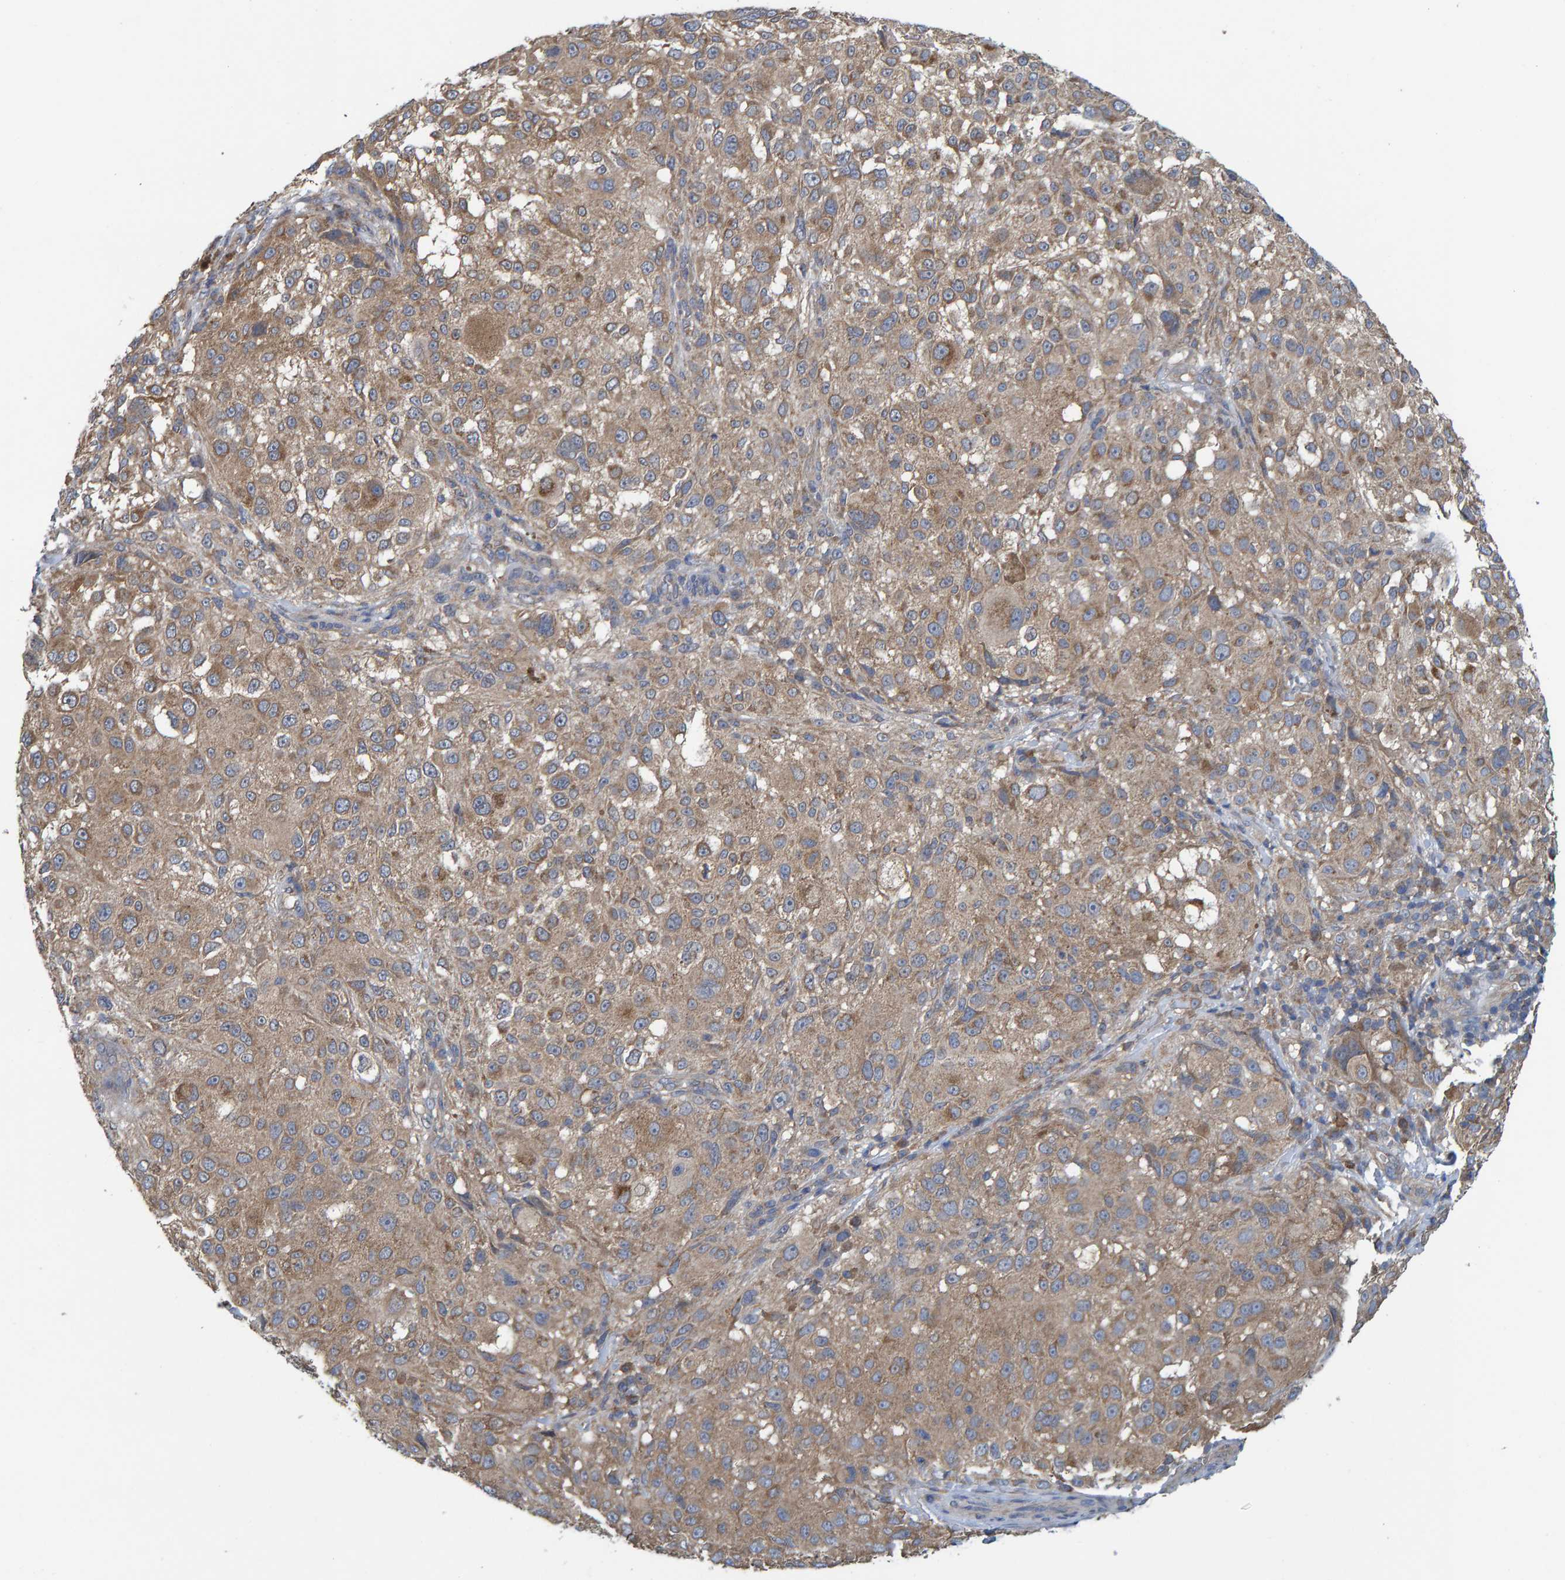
{"staining": {"intensity": "weak", "quantity": ">75%", "location": "cytoplasmic/membranous"}, "tissue": "melanoma", "cell_type": "Tumor cells", "image_type": "cancer", "snomed": [{"axis": "morphology", "description": "Necrosis, NOS"}, {"axis": "morphology", "description": "Malignant melanoma, NOS"}, {"axis": "topography", "description": "Skin"}], "caption": "Immunohistochemistry photomicrograph of neoplastic tissue: malignant melanoma stained using immunohistochemistry demonstrates low levels of weak protein expression localized specifically in the cytoplasmic/membranous of tumor cells, appearing as a cytoplasmic/membranous brown color.", "gene": "LRSAM1", "patient": {"sex": "female", "age": 87}}